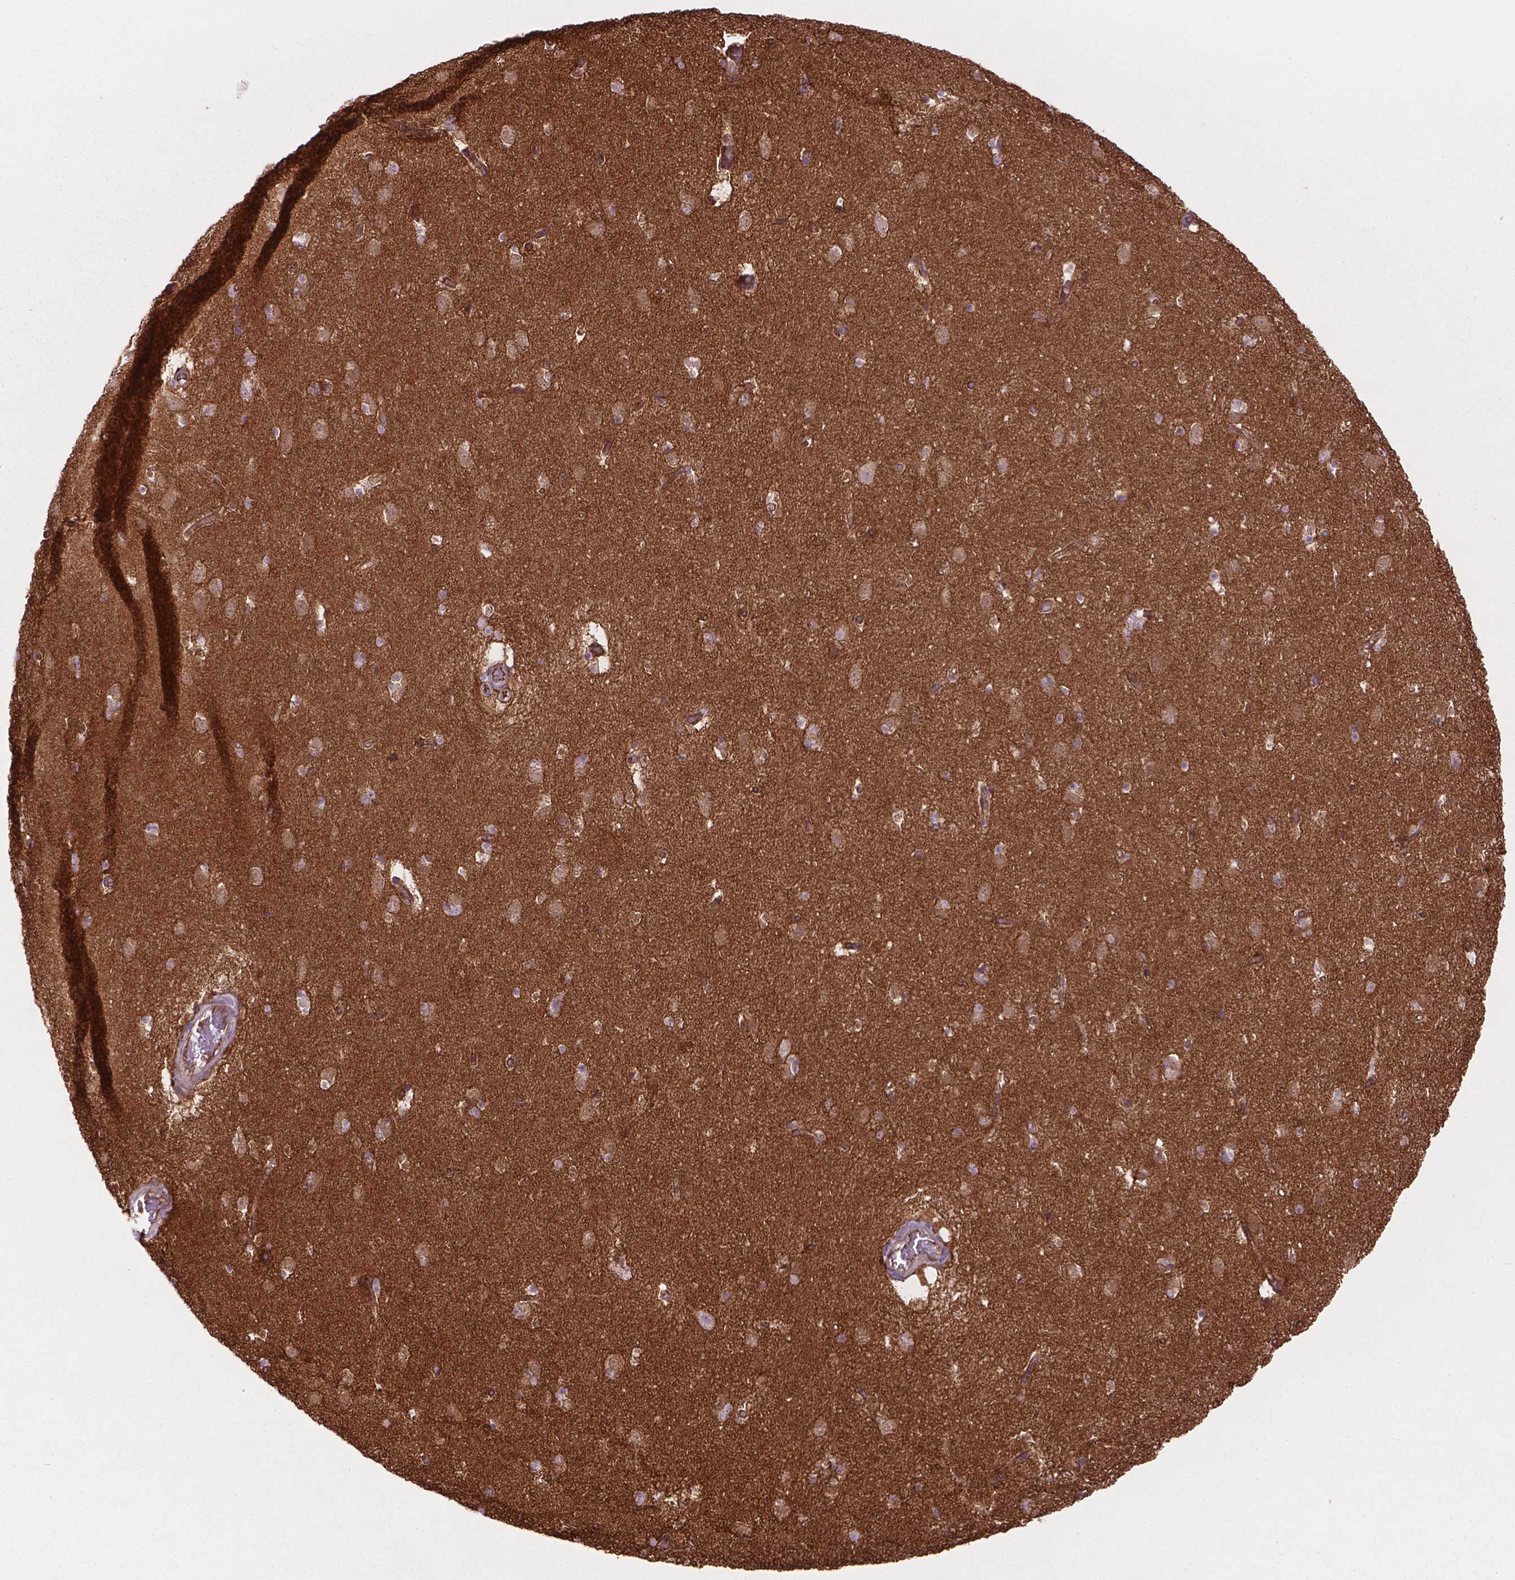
{"staining": {"intensity": "negative", "quantity": "none", "location": "none"}, "tissue": "caudate", "cell_type": "Glial cells", "image_type": "normal", "snomed": [{"axis": "morphology", "description": "Normal tissue, NOS"}, {"axis": "topography", "description": "Lateral ventricle wall"}], "caption": "This histopathology image is of unremarkable caudate stained with immunohistochemistry to label a protein in brown with the nuclei are counter-stained blue. There is no staining in glial cells.", "gene": "TENT5A", "patient": {"sex": "female", "age": 42}}